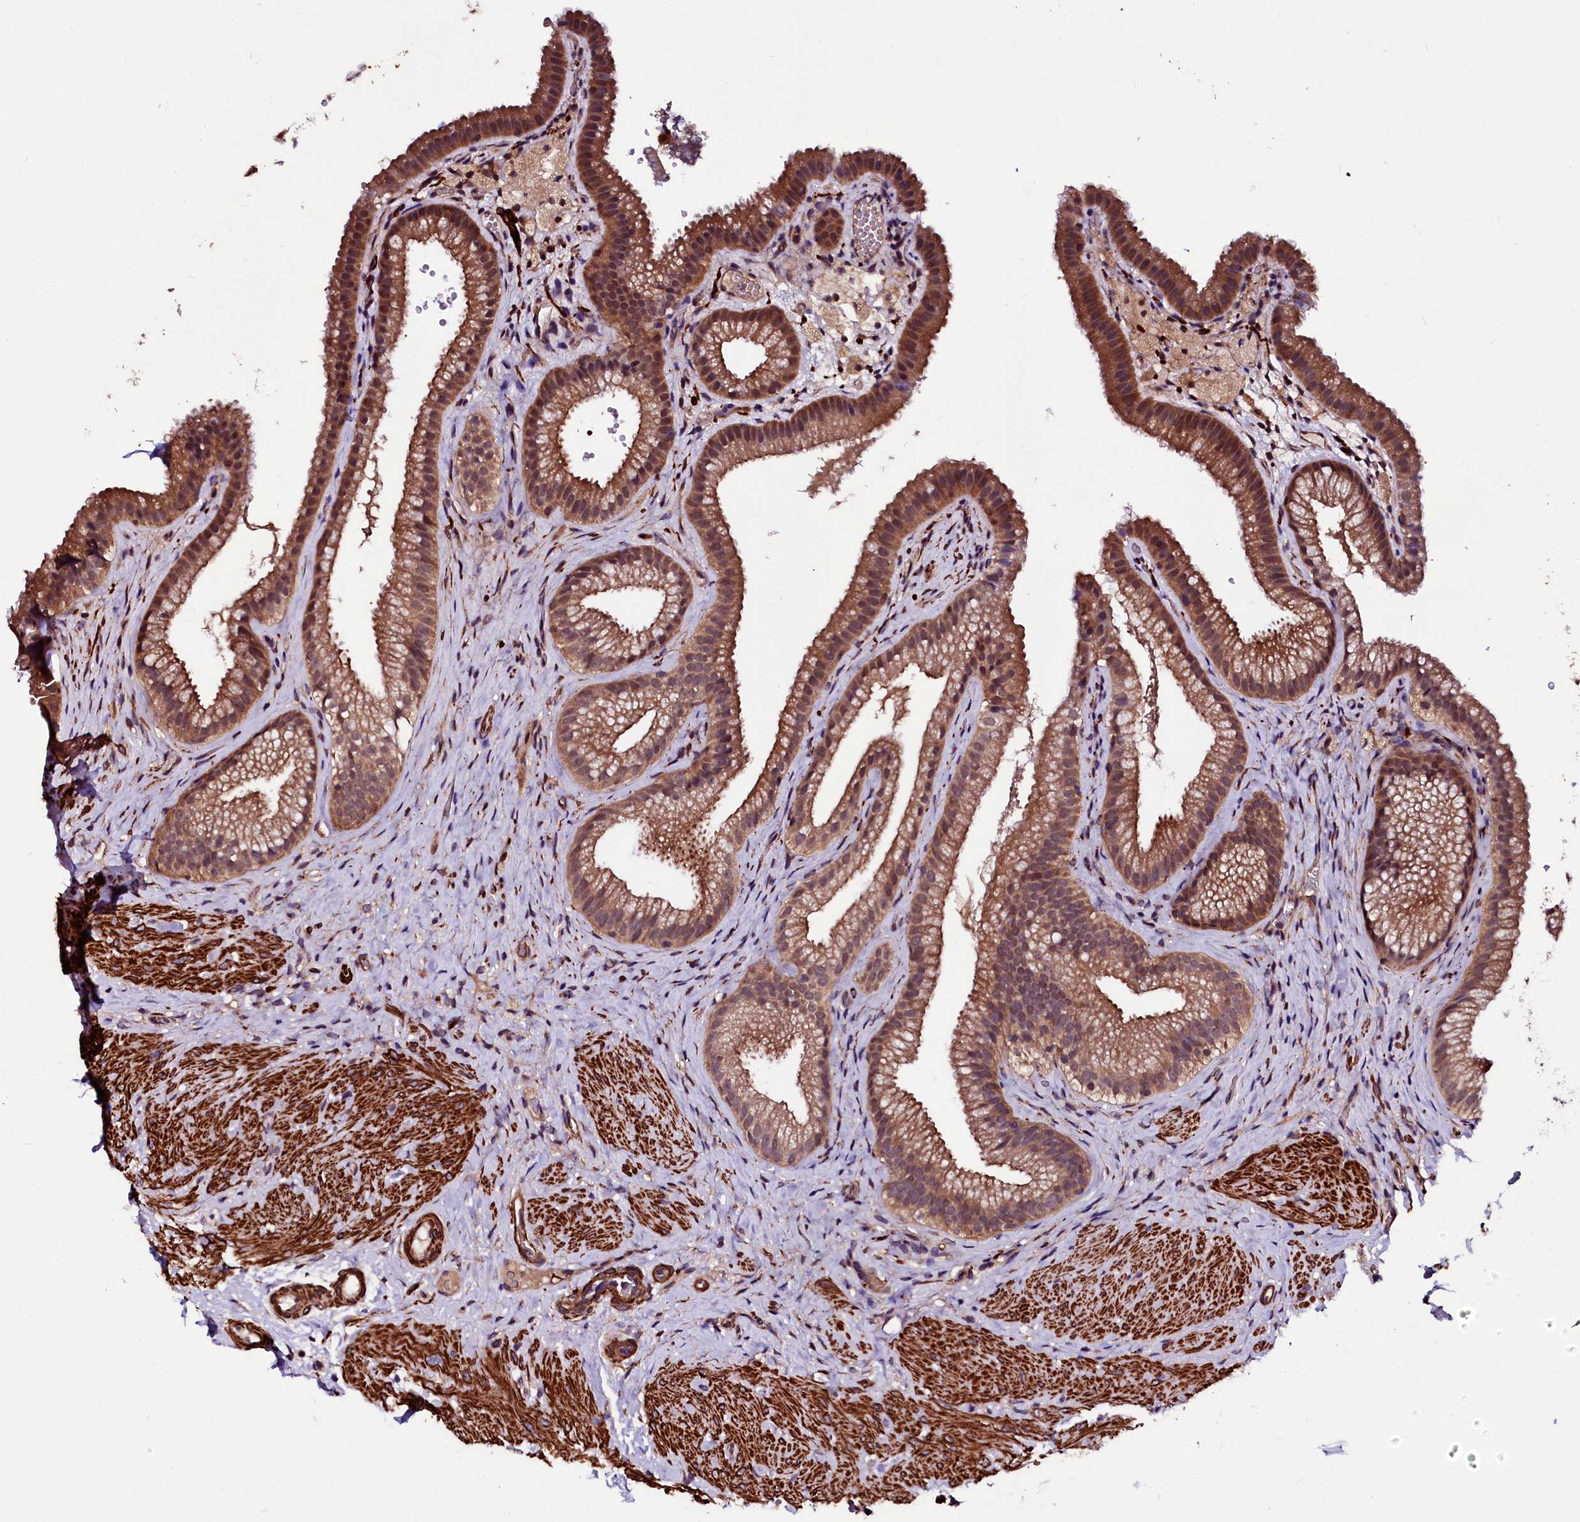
{"staining": {"intensity": "strong", "quantity": ">75%", "location": "cytoplasmic/membranous,nuclear"}, "tissue": "gallbladder", "cell_type": "Glandular cells", "image_type": "normal", "snomed": [{"axis": "morphology", "description": "Normal tissue, NOS"}, {"axis": "morphology", "description": "Inflammation, NOS"}, {"axis": "topography", "description": "Gallbladder"}], "caption": "Immunohistochemistry (DAB (3,3'-diaminobenzidine)) staining of normal human gallbladder shows strong cytoplasmic/membranous,nuclear protein expression in about >75% of glandular cells. (brown staining indicates protein expression, while blue staining denotes nuclei).", "gene": "N4BP1", "patient": {"sex": "male", "age": 51}}